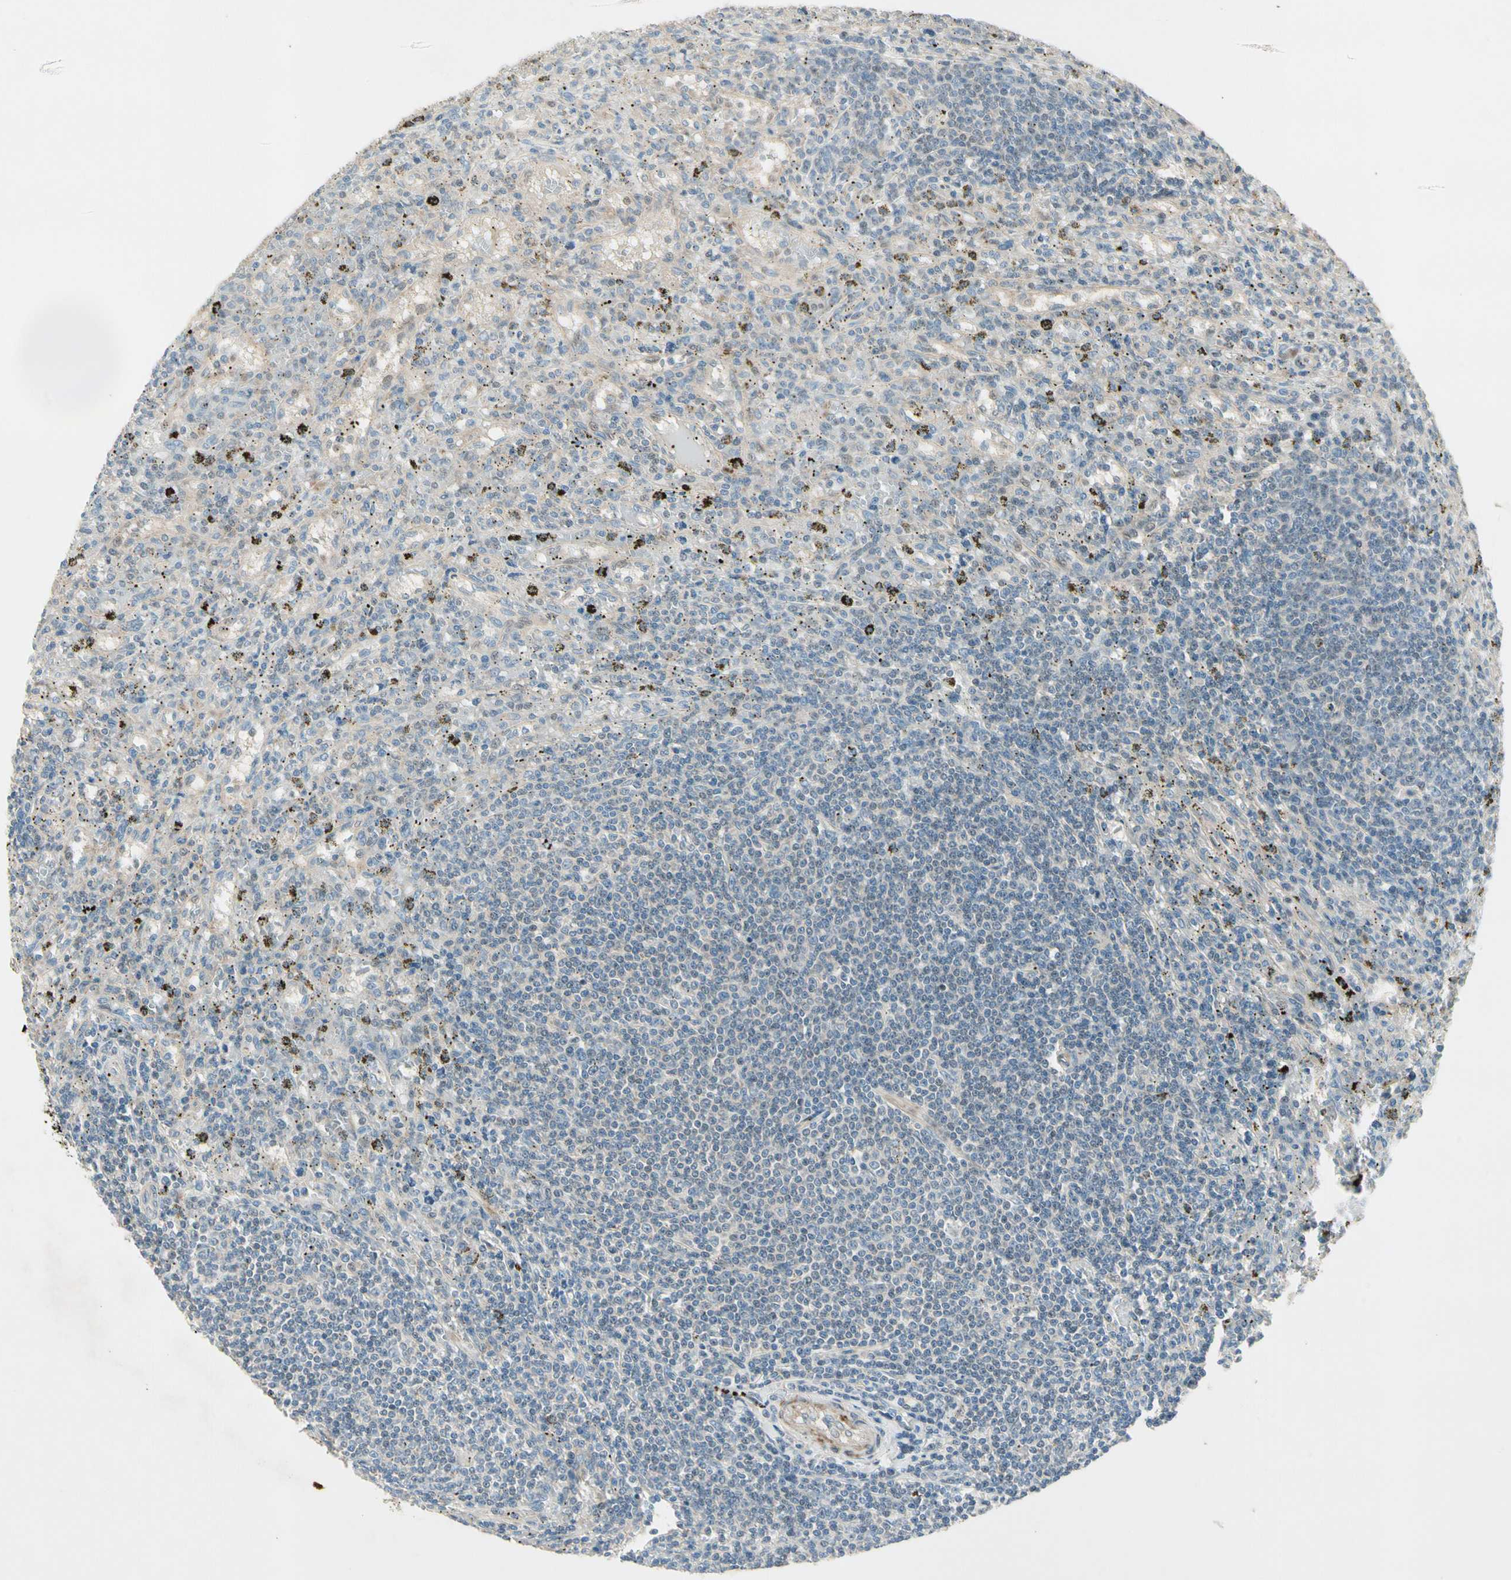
{"staining": {"intensity": "negative", "quantity": "none", "location": "none"}, "tissue": "lymphoma", "cell_type": "Tumor cells", "image_type": "cancer", "snomed": [{"axis": "morphology", "description": "Malignant lymphoma, non-Hodgkin's type, Low grade"}, {"axis": "topography", "description": "Spleen"}], "caption": "Immunohistochemistry (IHC) of malignant lymphoma, non-Hodgkin's type (low-grade) reveals no staining in tumor cells. (Immunohistochemistry (IHC), brightfield microscopy, high magnification).", "gene": "ADGRA3", "patient": {"sex": "male", "age": 76}}